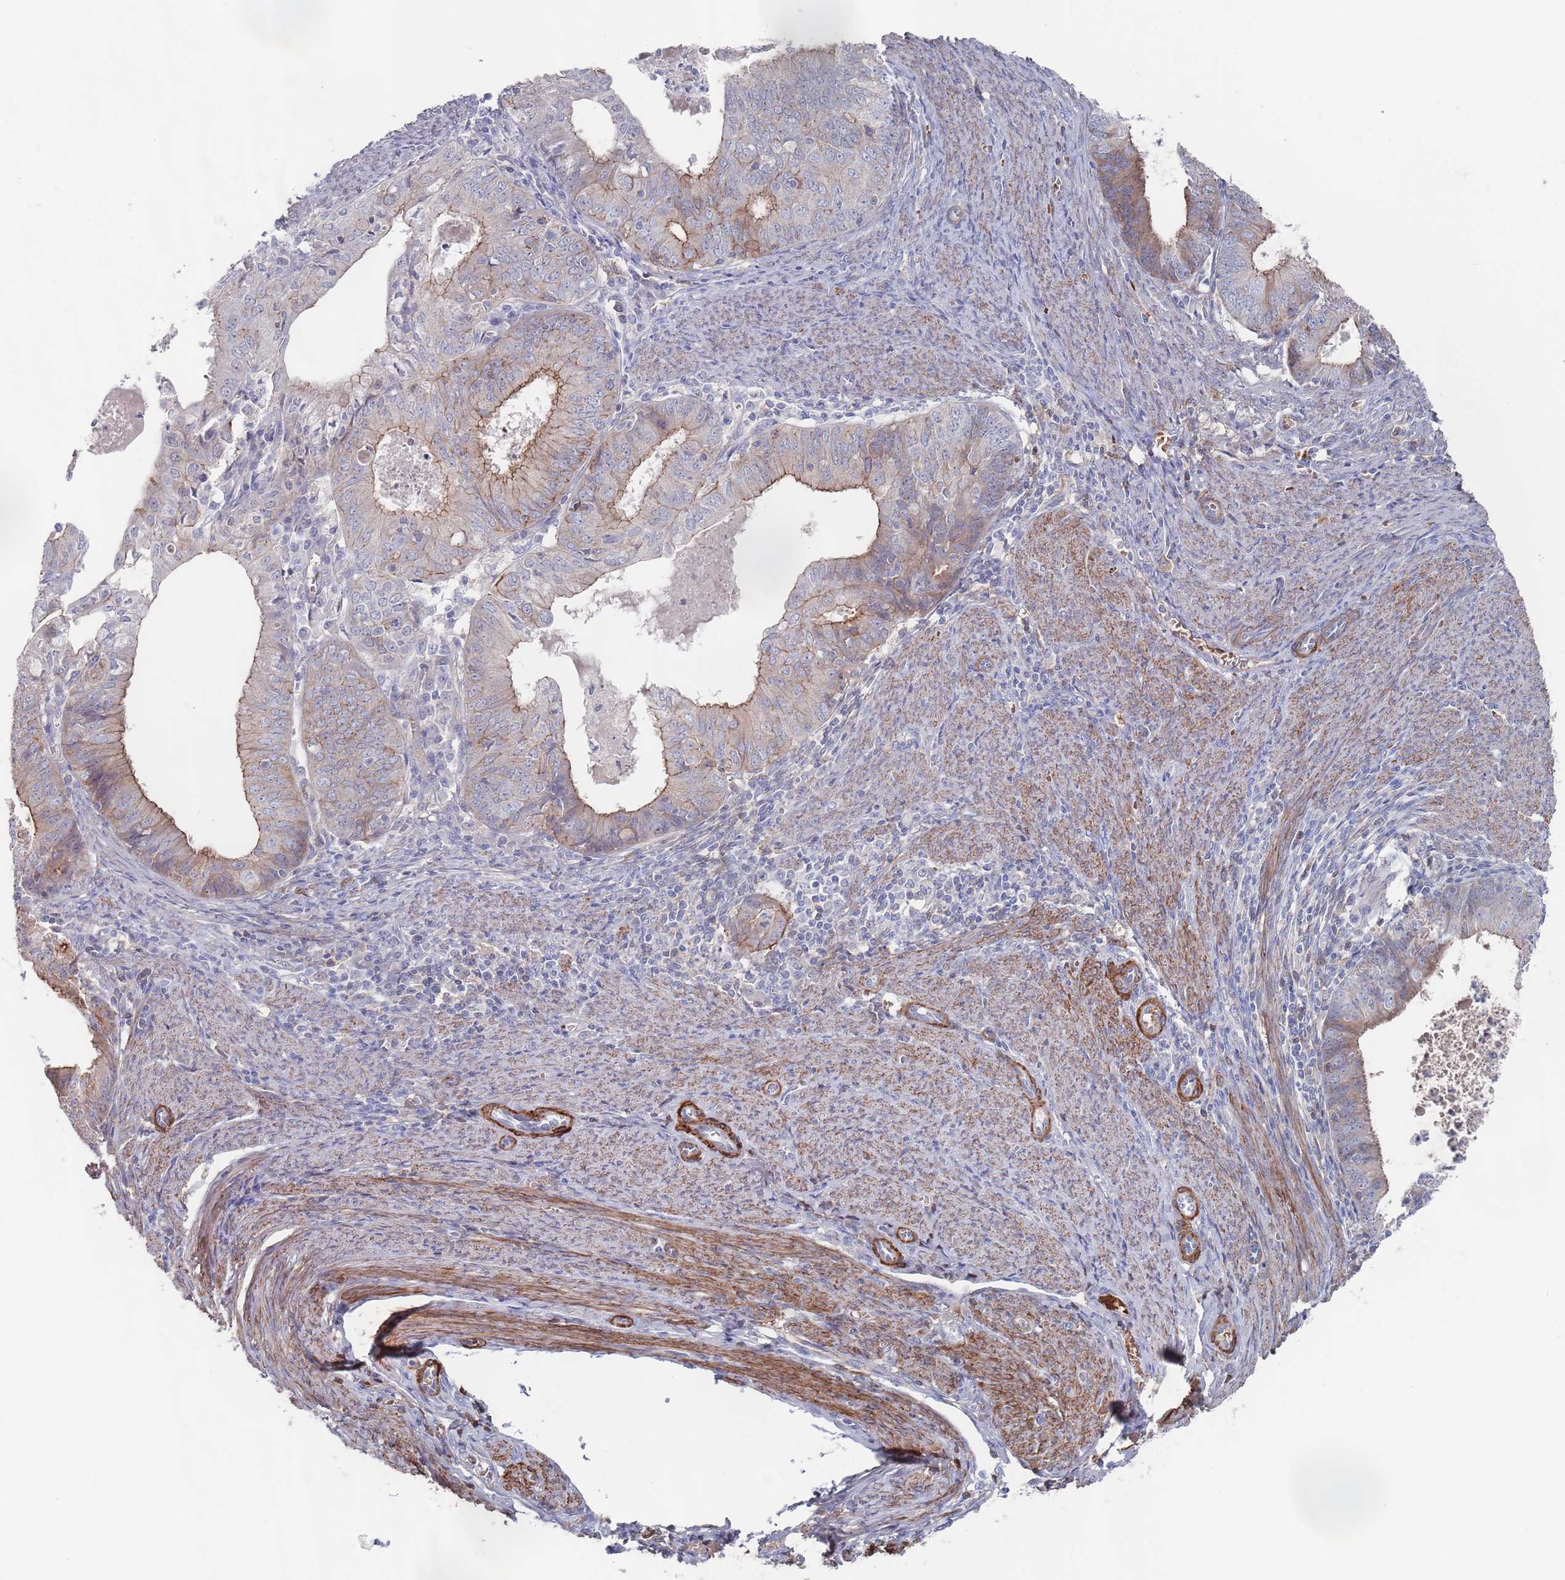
{"staining": {"intensity": "moderate", "quantity": "<25%", "location": "cytoplasmic/membranous"}, "tissue": "endometrial cancer", "cell_type": "Tumor cells", "image_type": "cancer", "snomed": [{"axis": "morphology", "description": "Adenocarcinoma, NOS"}, {"axis": "topography", "description": "Endometrium"}], "caption": "Approximately <25% of tumor cells in human endometrial cancer (adenocarcinoma) display moderate cytoplasmic/membranous protein expression as visualized by brown immunohistochemical staining.", "gene": "PLEKHA4", "patient": {"sex": "female", "age": 57}}